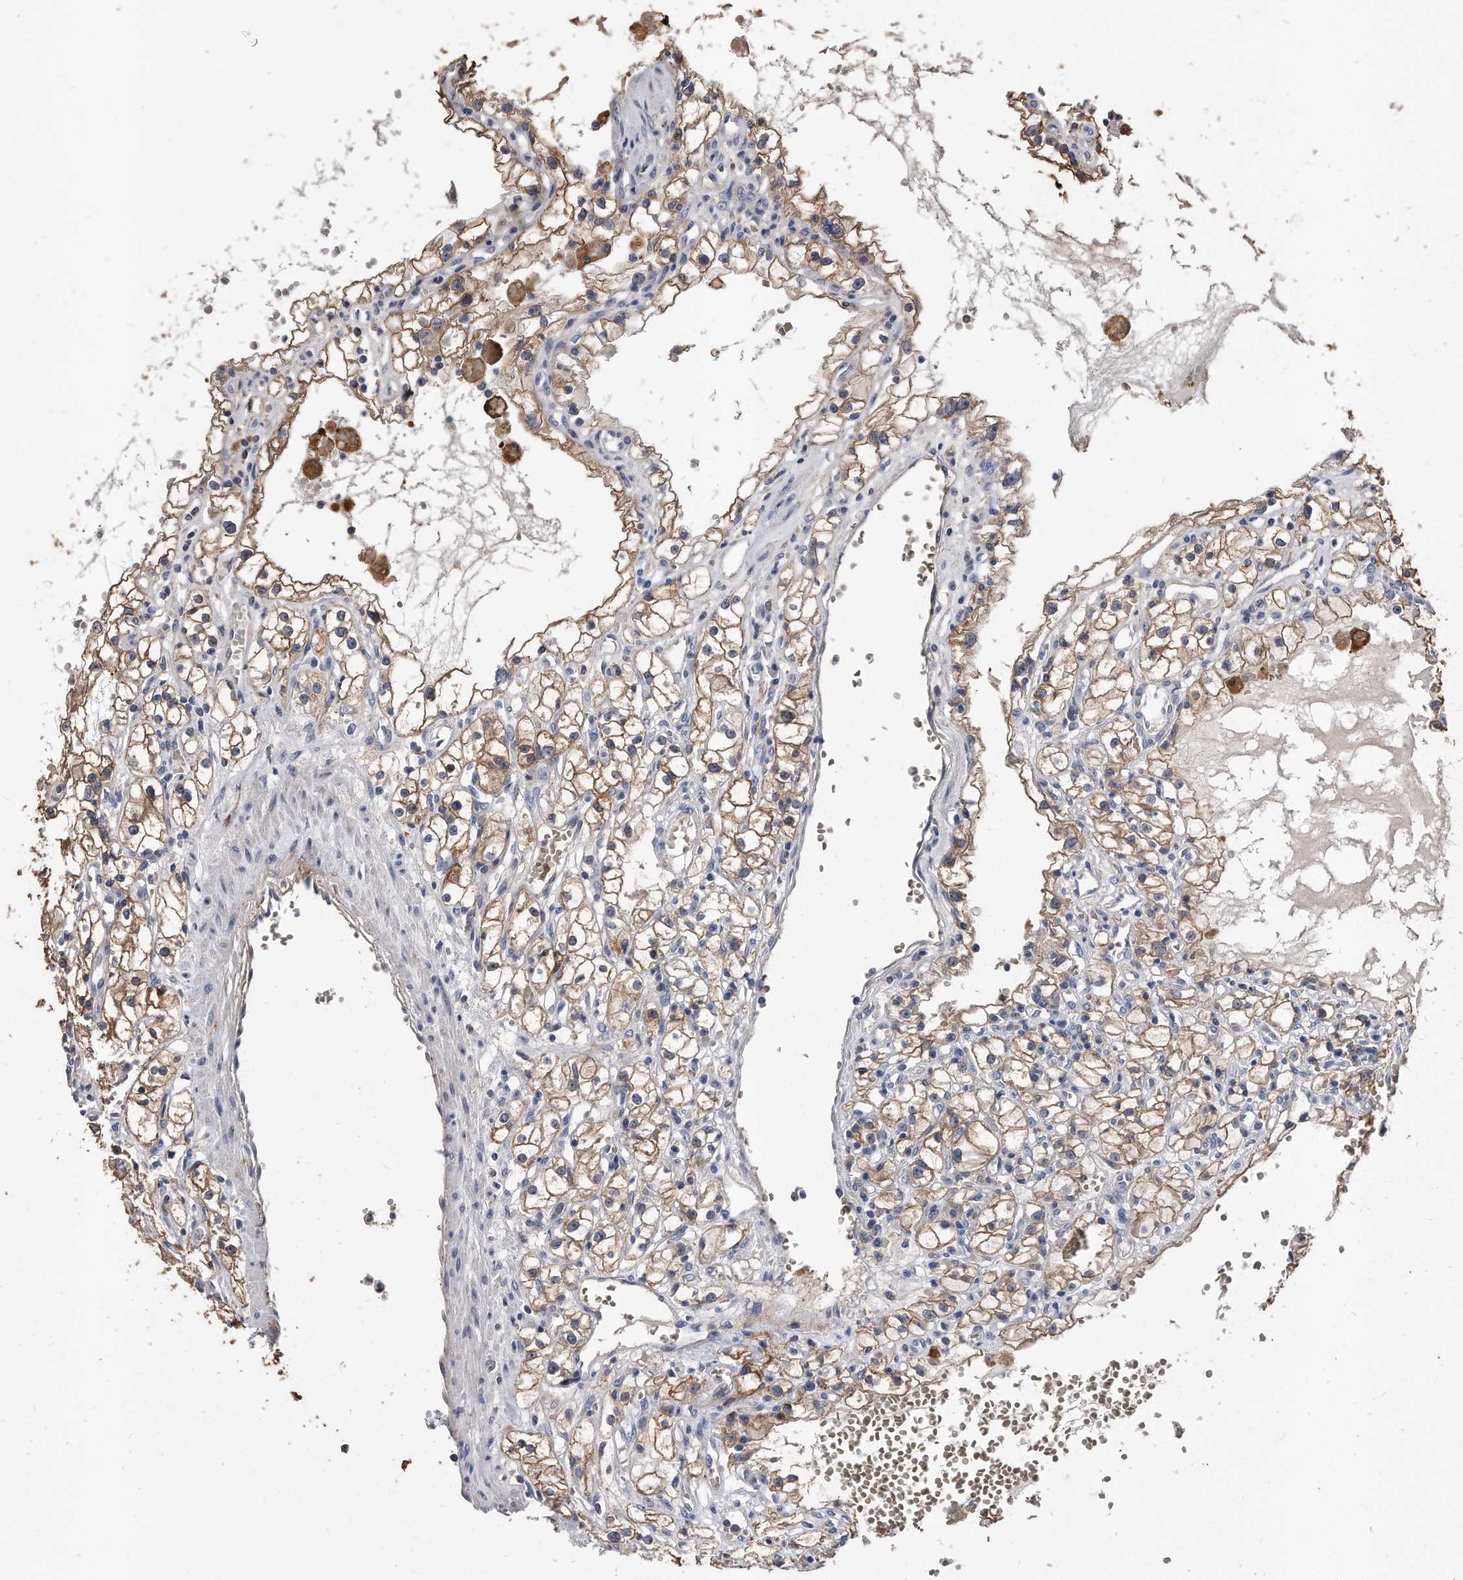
{"staining": {"intensity": "moderate", "quantity": ">75%", "location": "cytoplasmic/membranous"}, "tissue": "renal cancer", "cell_type": "Tumor cells", "image_type": "cancer", "snomed": [{"axis": "morphology", "description": "Adenocarcinoma, NOS"}, {"axis": "topography", "description": "Kidney"}], "caption": "Protein staining of renal cancer tissue shows moderate cytoplasmic/membranous staining in approximately >75% of tumor cells.", "gene": "IL20RA", "patient": {"sex": "male", "age": 56}}